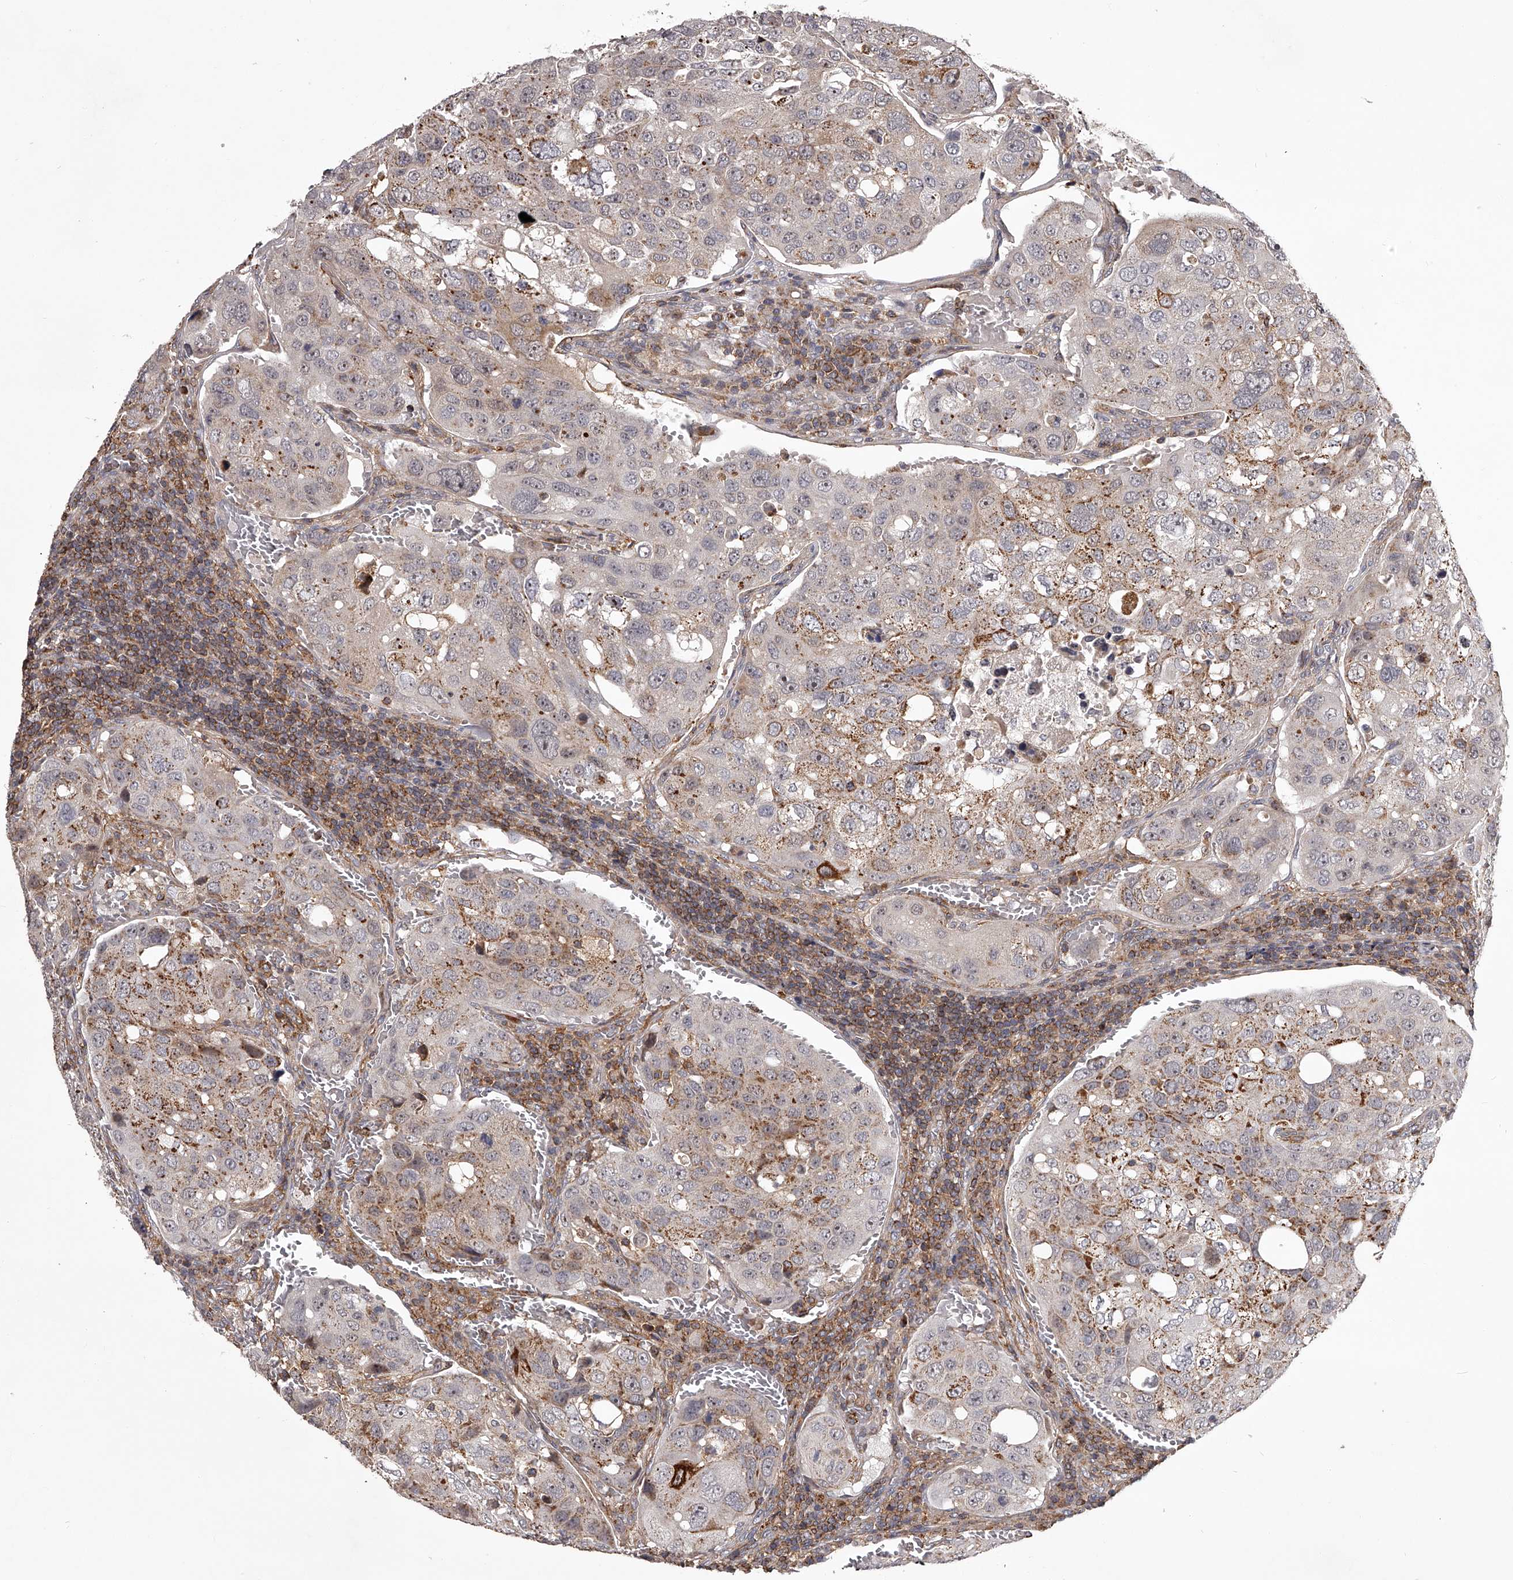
{"staining": {"intensity": "moderate", "quantity": "25%-75%", "location": "cytoplasmic/membranous"}, "tissue": "urothelial cancer", "cell_type": "Tumor cells", "image_type": "cancer", "snomed": [{"axis": "morphology", "description": "Urothelial carcinoma, High grade"}, {"axis": "topography", "description": "Lymph node"}, {"axis": "topography", "description": "Urinary bladder"}], "caption": "DAB (3,3'-diaminobenzidine) immunohistochemical staining of urothelial carcinoma (high-grade) reveals moderate cytoplasmic/membranous protein staining in approximately 25%-75% of tumor cells.", "gene": "RRP36", "patient": {"sex": "male", "age": 51}}